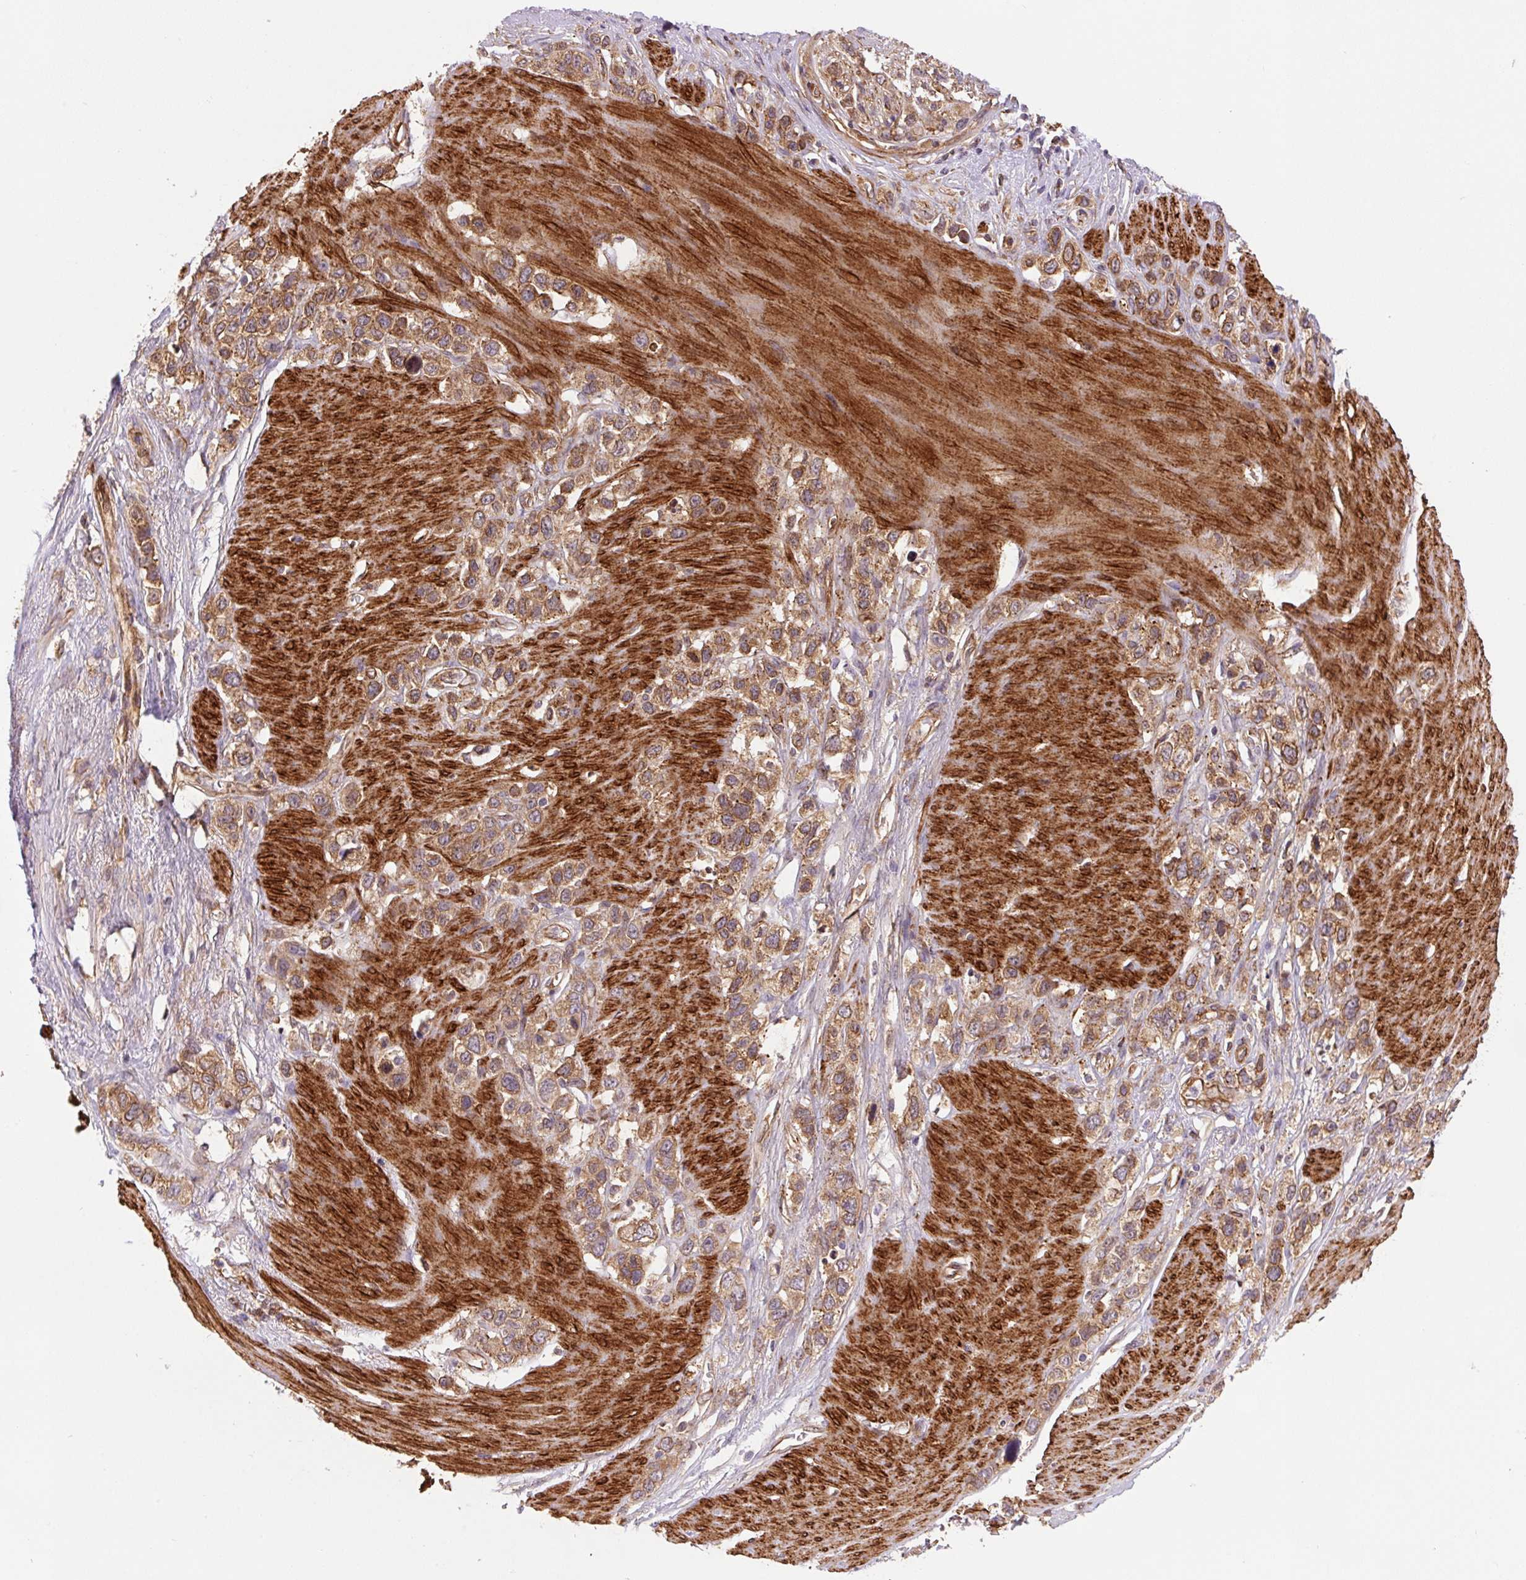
{"staining": {"intensity": "moderate", "quantity": ">75%", "location": "cytoplasmic/membranous"}, "tissue": "stomach cancer", "cell_type": "Tumor cells", "image_type": "cancer", "snomed": [{"axis": "morphology", "description": "Adenocarcinoma, NOS"}, {"axis": "topography", "description": "Stomach"}], "caption": "Tumor cells demonstrate medium levels of moderate cytoplasmic/membranous positivity in about >75% of cells in human adenocarcinoma (stomach). (DAB (3,3'-diaminobenzidine) IHC, brown staining for protein, blue staining for nuclei).", "gene": "SEPTIN10", "patient": {"sex": "female", "age": 65}}